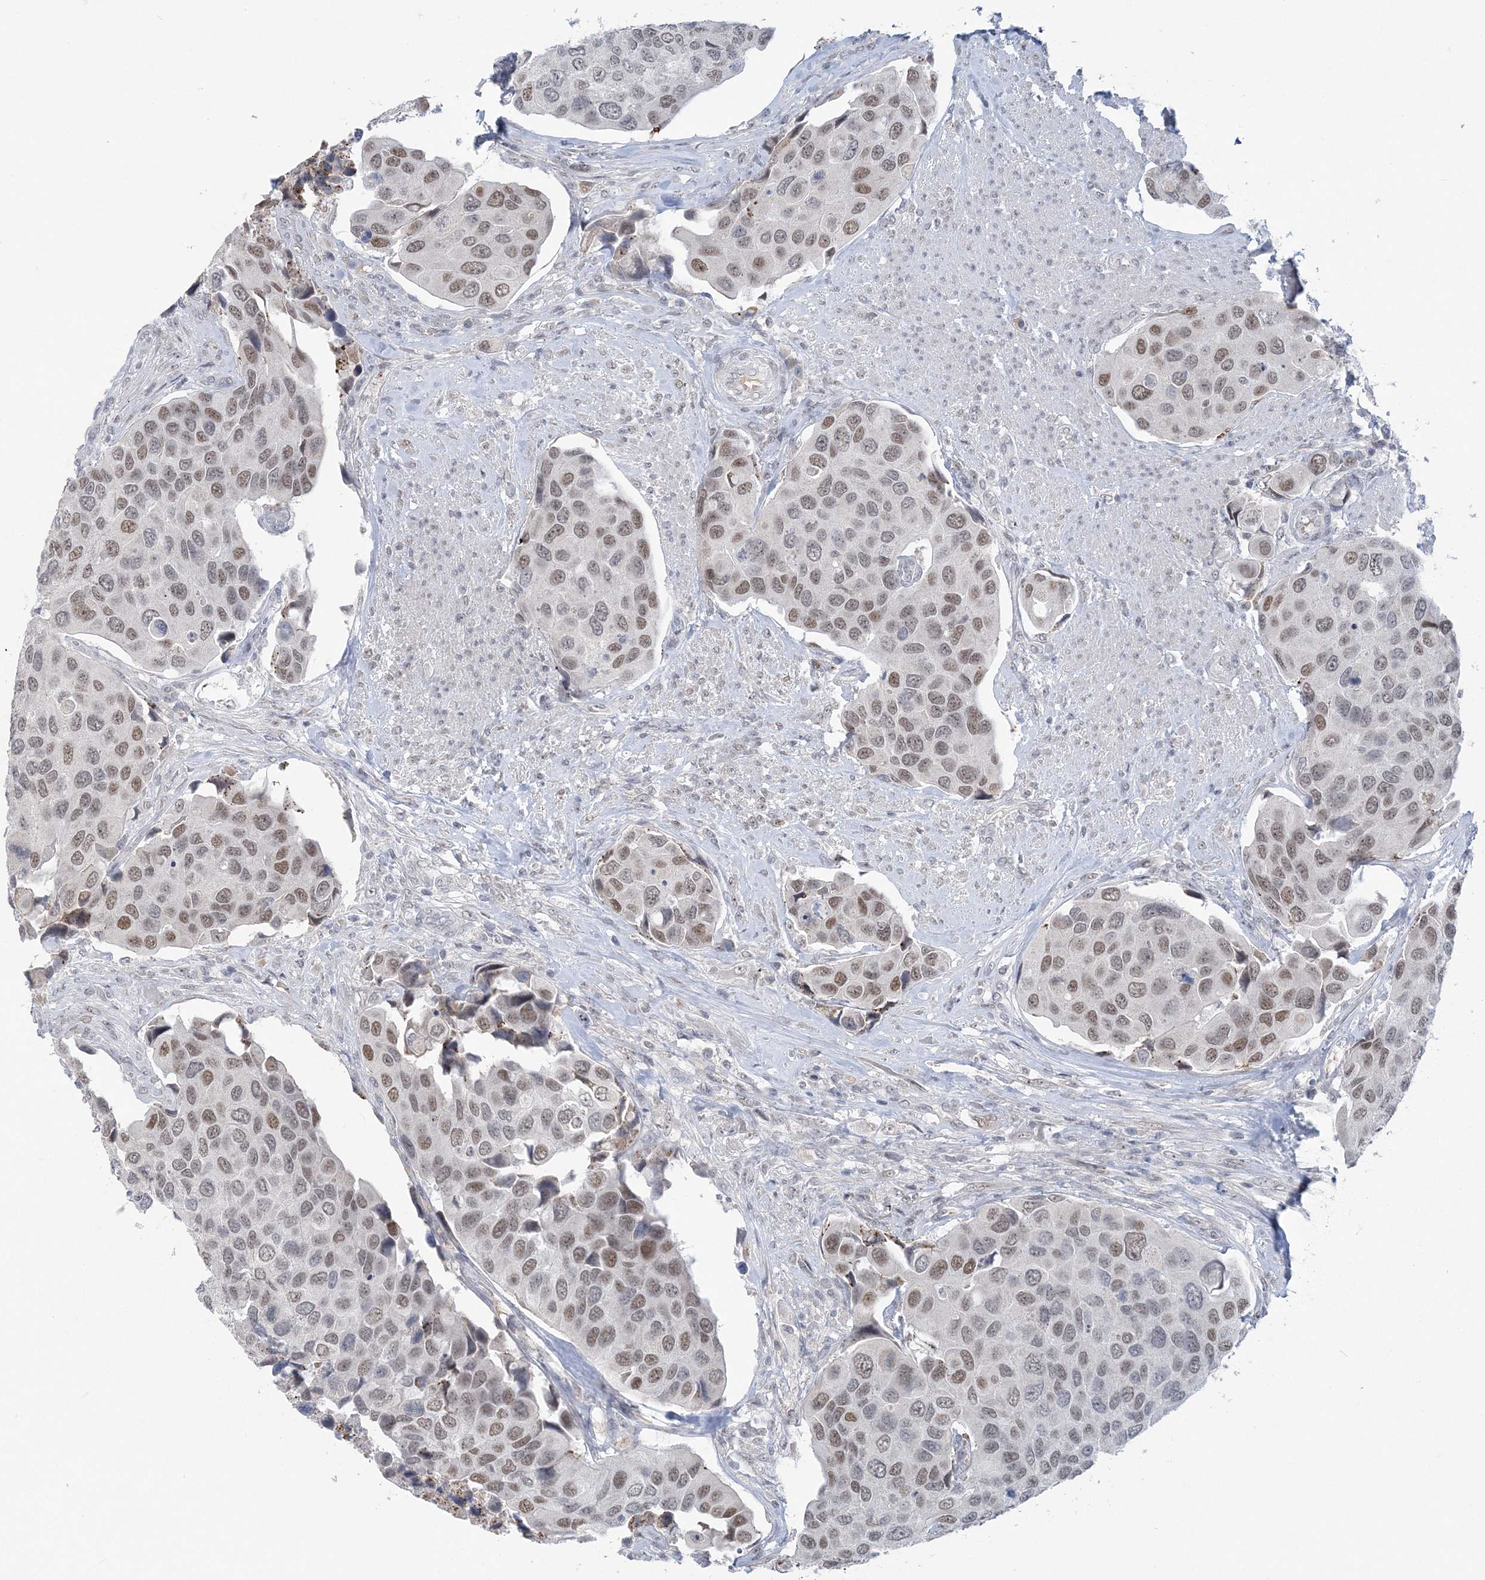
{"staining": {"intensity": "moderate", "quantity": "25%-75%", "location": "nuclear"}, "tissue": "urothelial cancer", "cell_type": "Tumor cells", "image_type": "cancer", "snomed": [{"axis": "morphology", "description": "Urothelial carcinoma, High grade"}, {"axis": "topography", "description": "Urinary bladder"}], "caption": "Protein staining of urothelial cancer tissue displays moderate nuclear positivity in about 25%-75% of tumor cells. The staining was performed using DAB (3,3'-diaminobenzidine) to visualize the protein expression in brown, while the nuclei were stained in blue with hematoxylin (Magnification: 20x).", "gene": "ZBTB7A", "patient": {"sex": "male", "age": 74}}